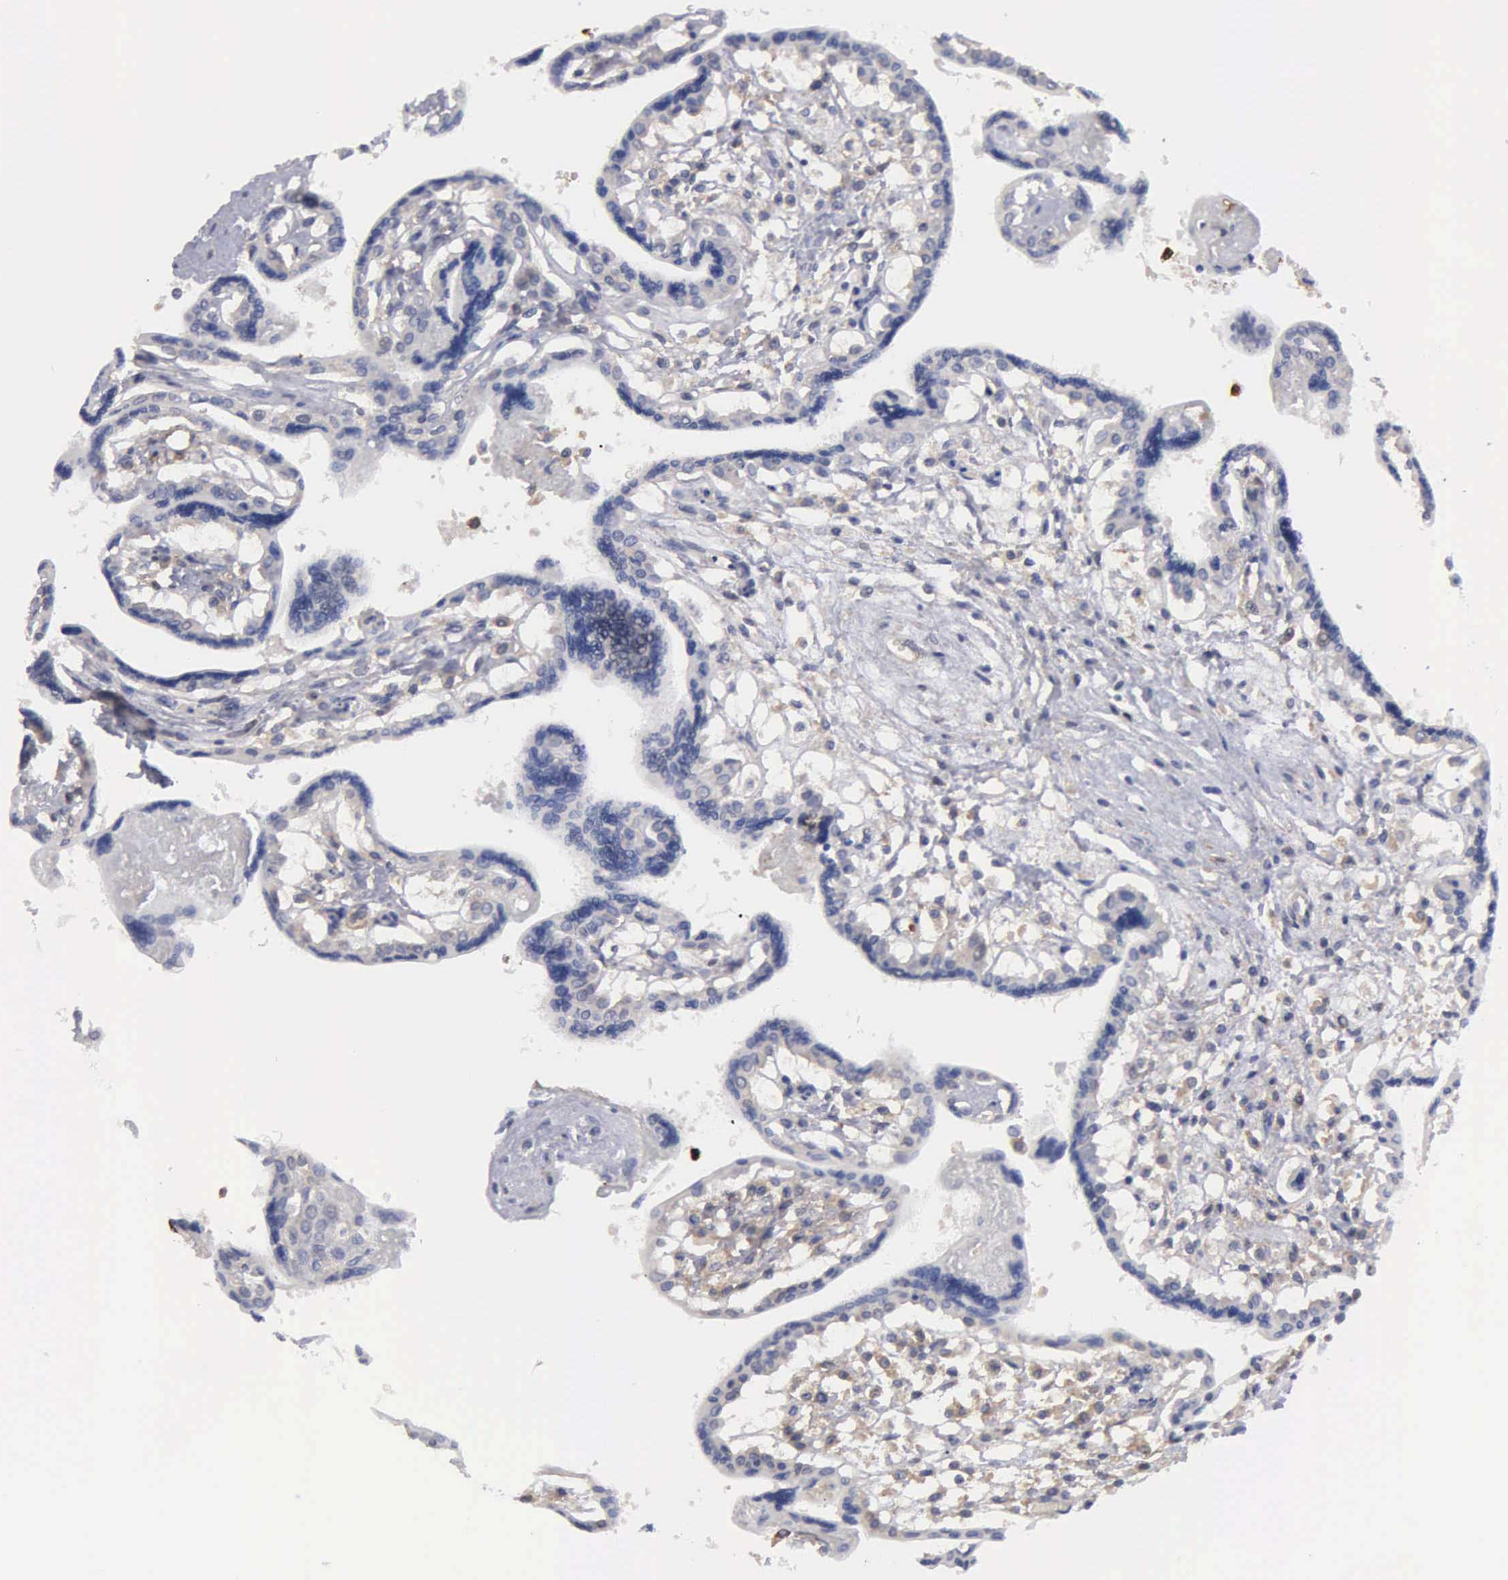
{"staining": {"intensity": "negative", "quantity": "none", "location": "none"}, "tissue": "placenta", "cell_type": "Decidual cells", "image_type": "normal", "snomed": [{"axis": "morphology", "description": "Normal tissue, NOS"}, {"axis": "topography", "description": "Placenta"}], "caption": "DAB immunohistochemical staining of normal placenta shows no significant positivity in decidual cells.", "gene": "G6PD", "patient": {"sex": "female", "age": 31}}